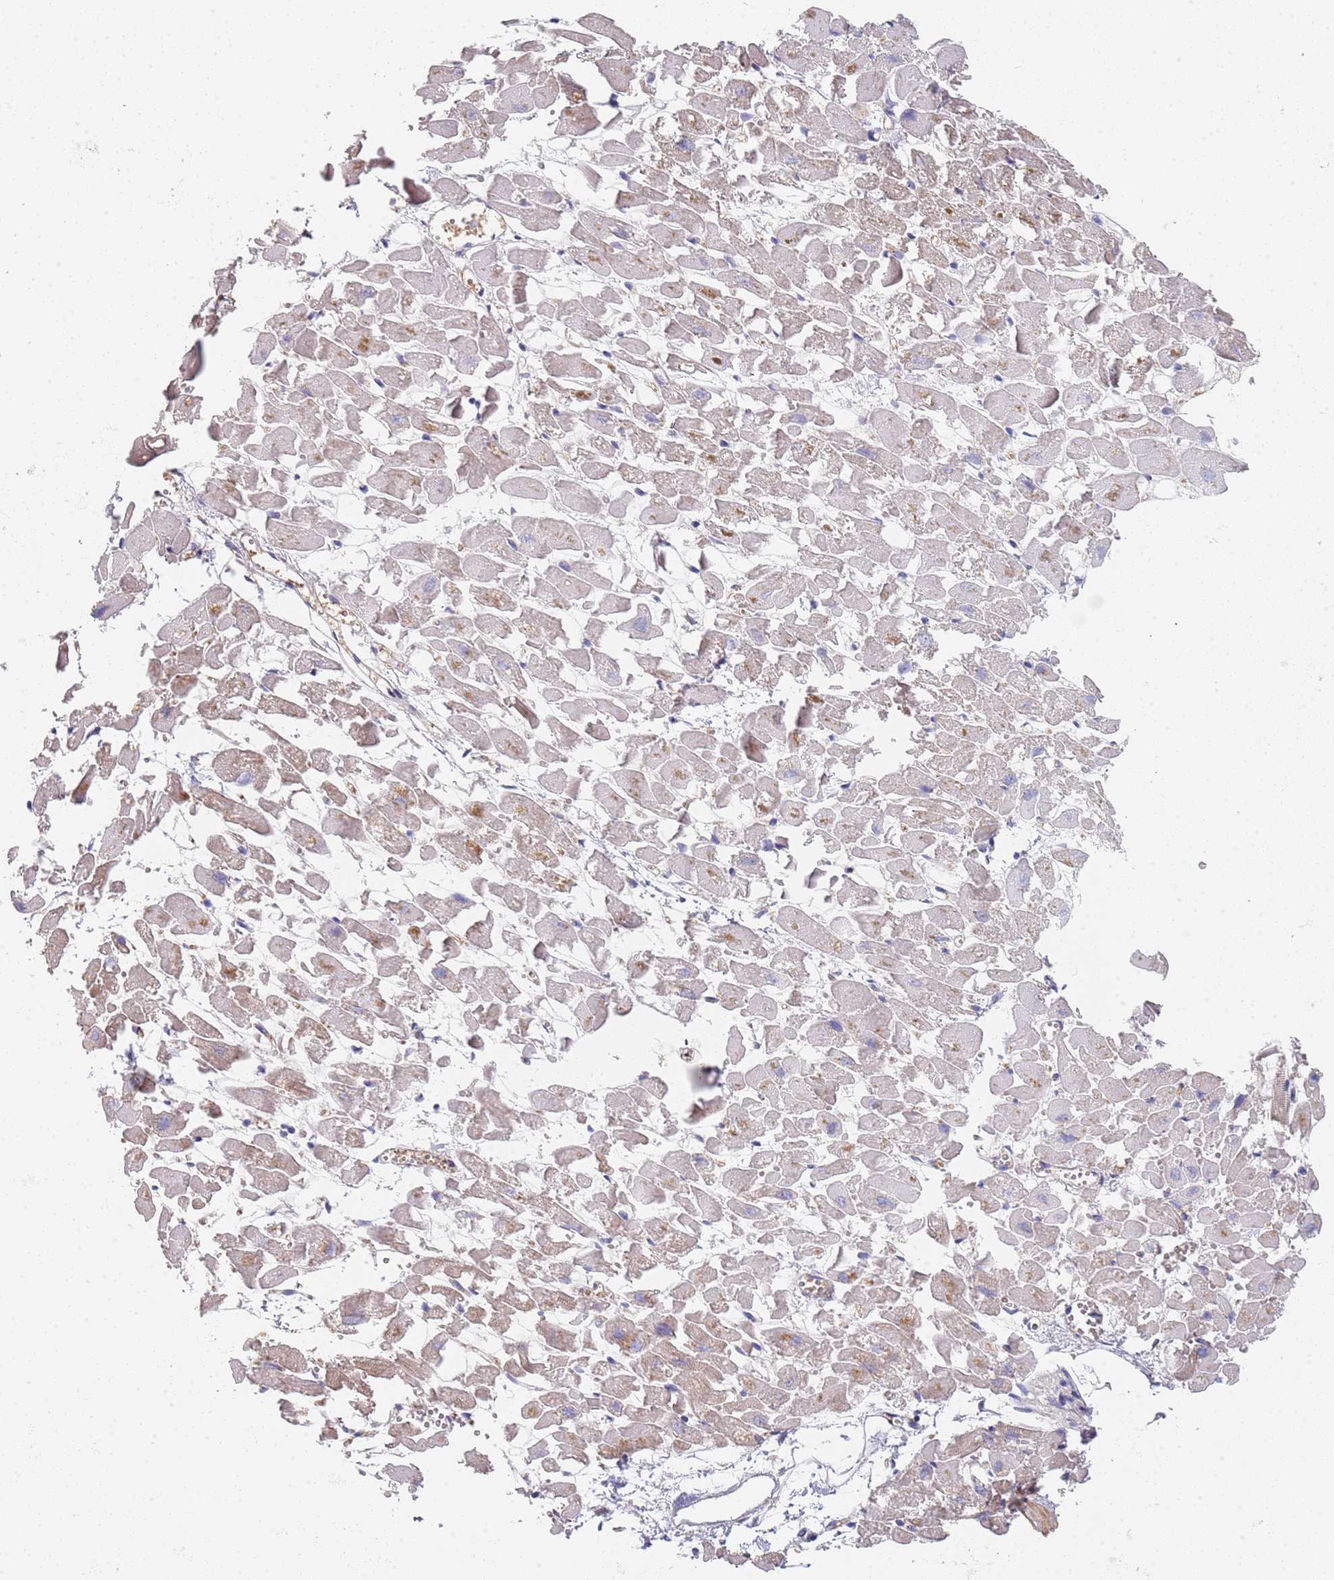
{"staining": {"intensity": "weak", "quantity": "25%-75%", "location": "cytoplasmic/membranous"}, "tissue": "heart muscle", "cell_type": "Cardiomyocytes", "image_type": "normal", "snomed": [{"axis": "morphology", "description": "Normal tissue, NOS"}, {"axis": "topography", "description": "Heart"}], "caption": "A brown stain highlights weak cytoplasmic/membranous expression of a protein in cardiomyocytes of benign heart muscle. (brown staining indicates protein expression, while blue staining denotes nuclei).", "gene": "B4GALT4", "patient": {"sex": "female", "age": 64}}